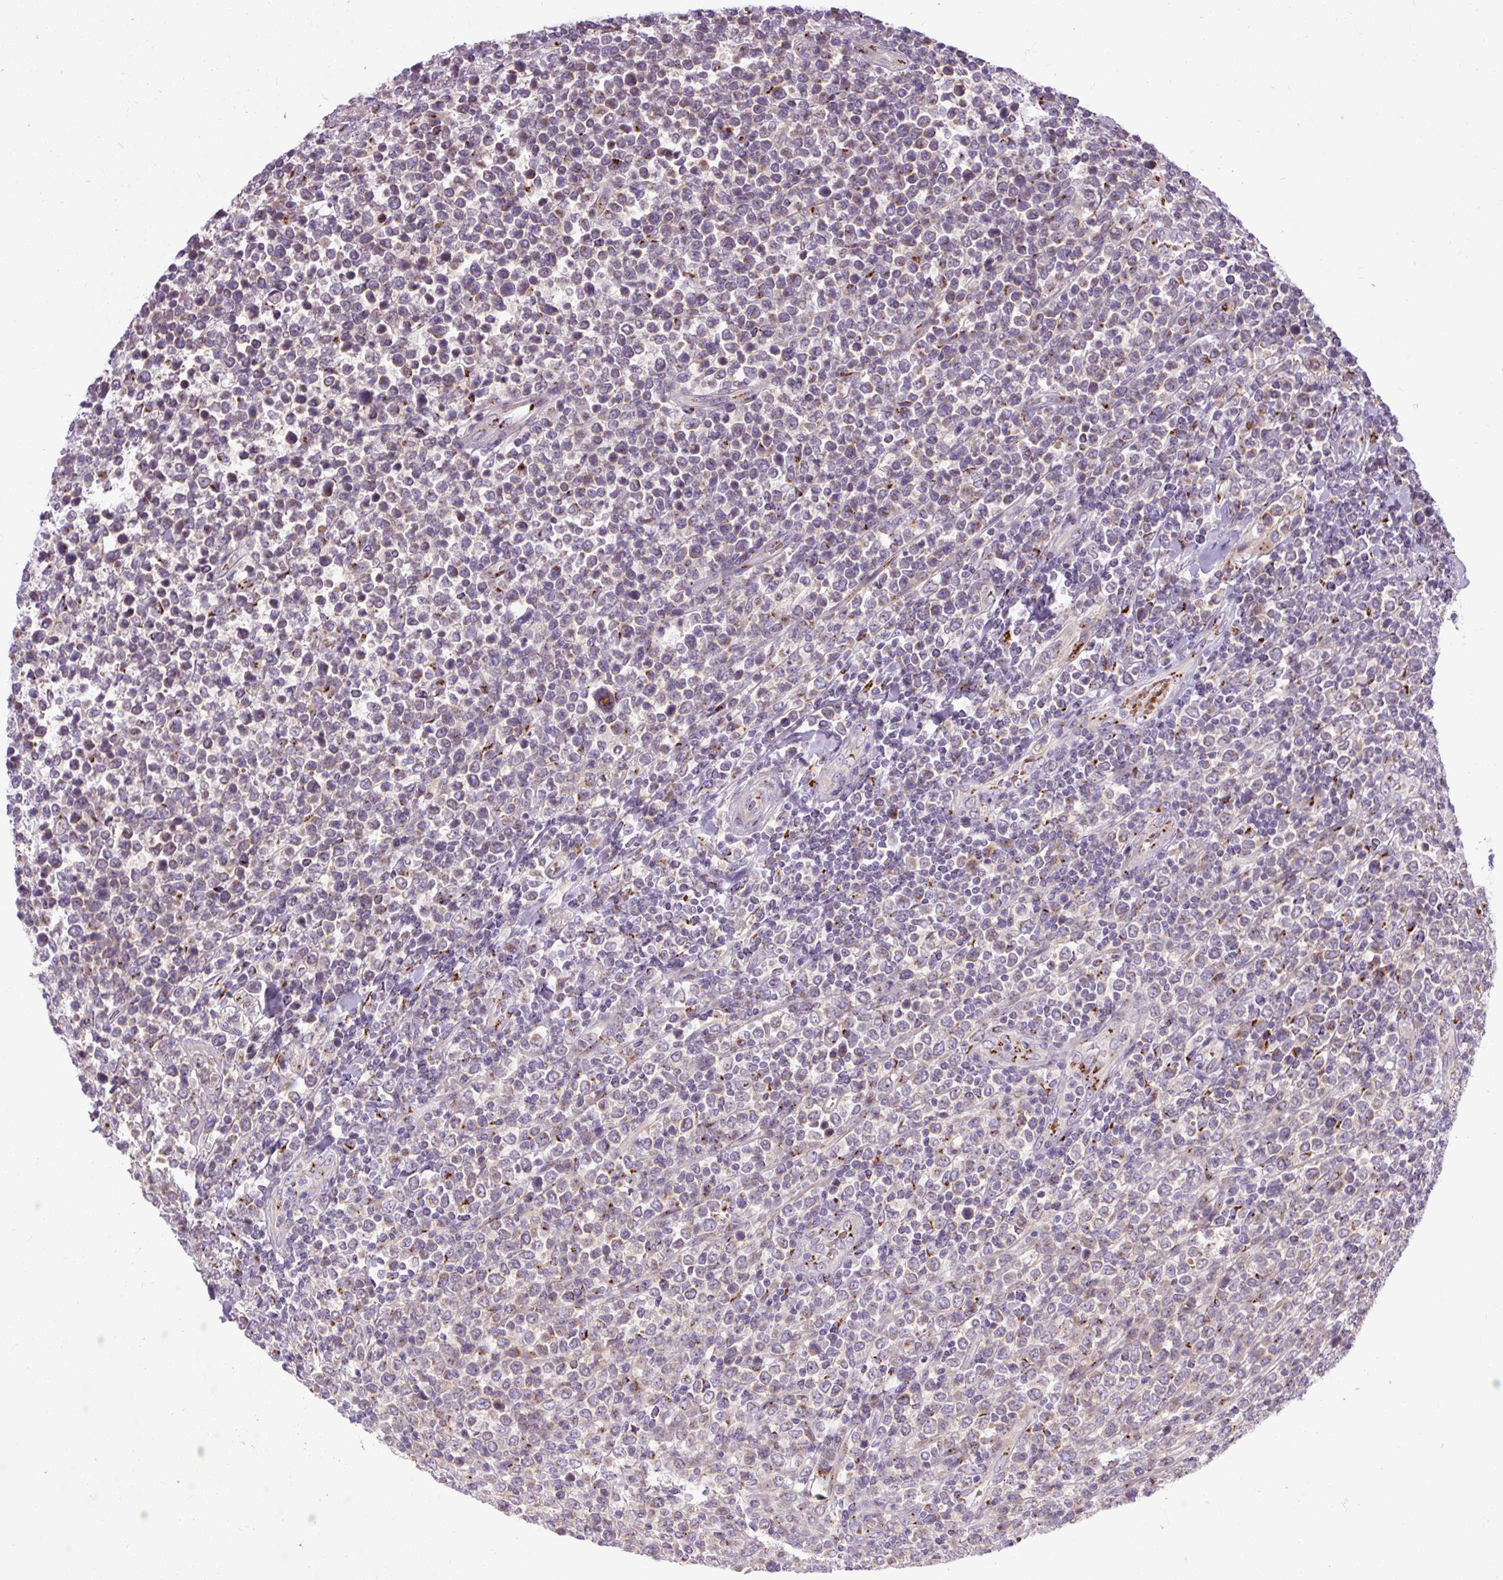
{"staining": {"intensity": "weak", "quantity": "<25%", "location": "cytoplasmic/membranous"}, "tissue": "lymphoma", "cell_type": "Tumor cells", "image_type": "cancer", "snomed": [{"axis": "morphology", "description": "Malignant lymphoma, non-Hodgkin's type, High grade"}, {"axis": "topography", "description": "Soft tissue"}], "caption": "The immunohistochemistry histopathology image has no significant staining in tumor cells of malignant lymphoma, non-Hodgkin's type (high-grade) tissue.", "gene": "MSMP", "patient": {"sex": "female", "age": 56}}